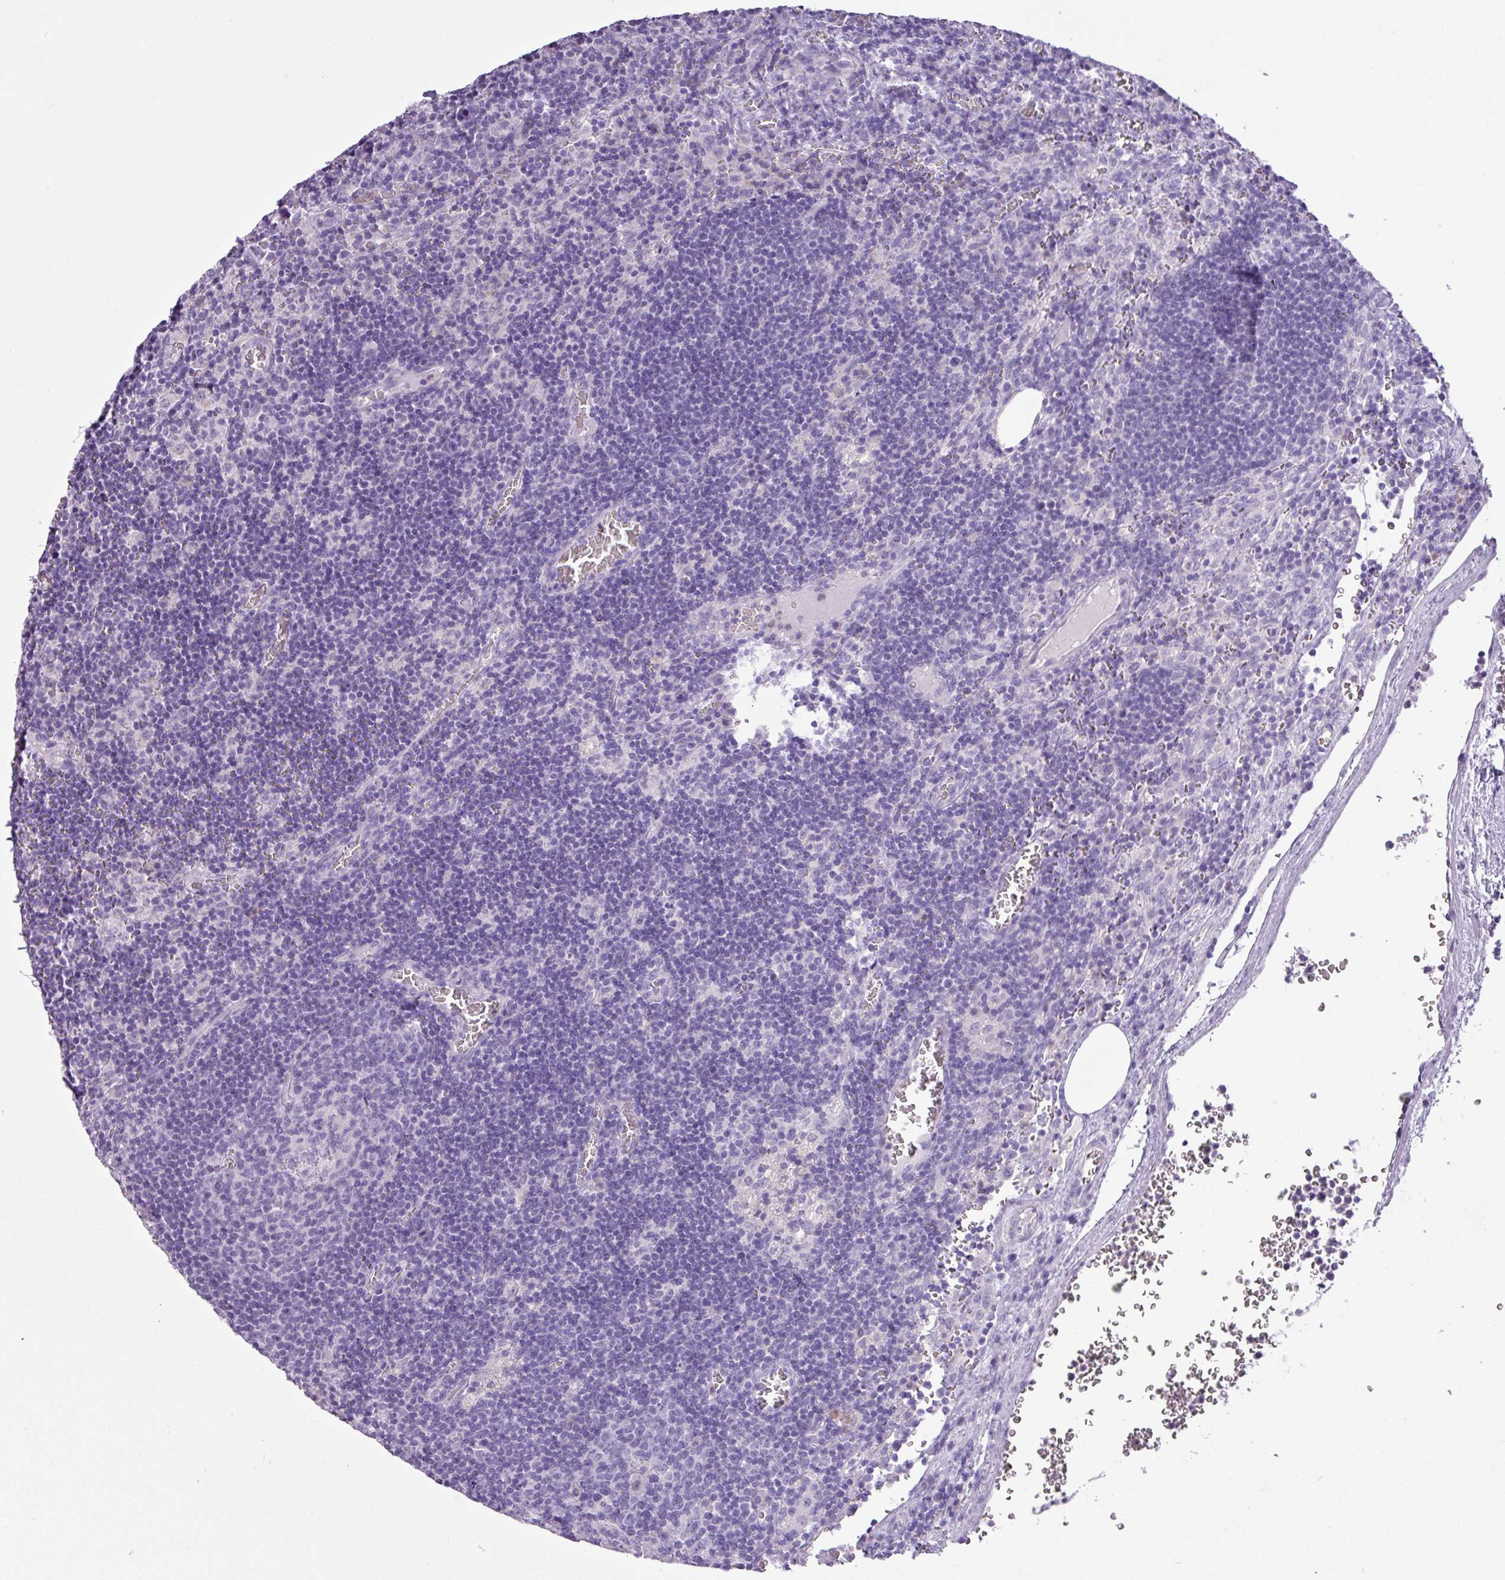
{"staining": {"intensity": "negative", "quantity": "none", "location": "none"}, "tissue": "lymph node", "cell_type": "Germinal center cells", "image_type": "normal", "snomed": [{"axis": "morphology", "description": "Normal tissue, NOS"}, {"axis": "topography", "description": "Lymph node"}], "caption": "IHC histopathology image of unremarkable lymph node stained for a protein (brown), which shows no expression in germinal center cells. (DAB (3,3'-diaminobenzidine) IHC with hematoxylin counter stain).", "gene": "CYSTM1", "patient": {"sex": "male", "age": 50}}